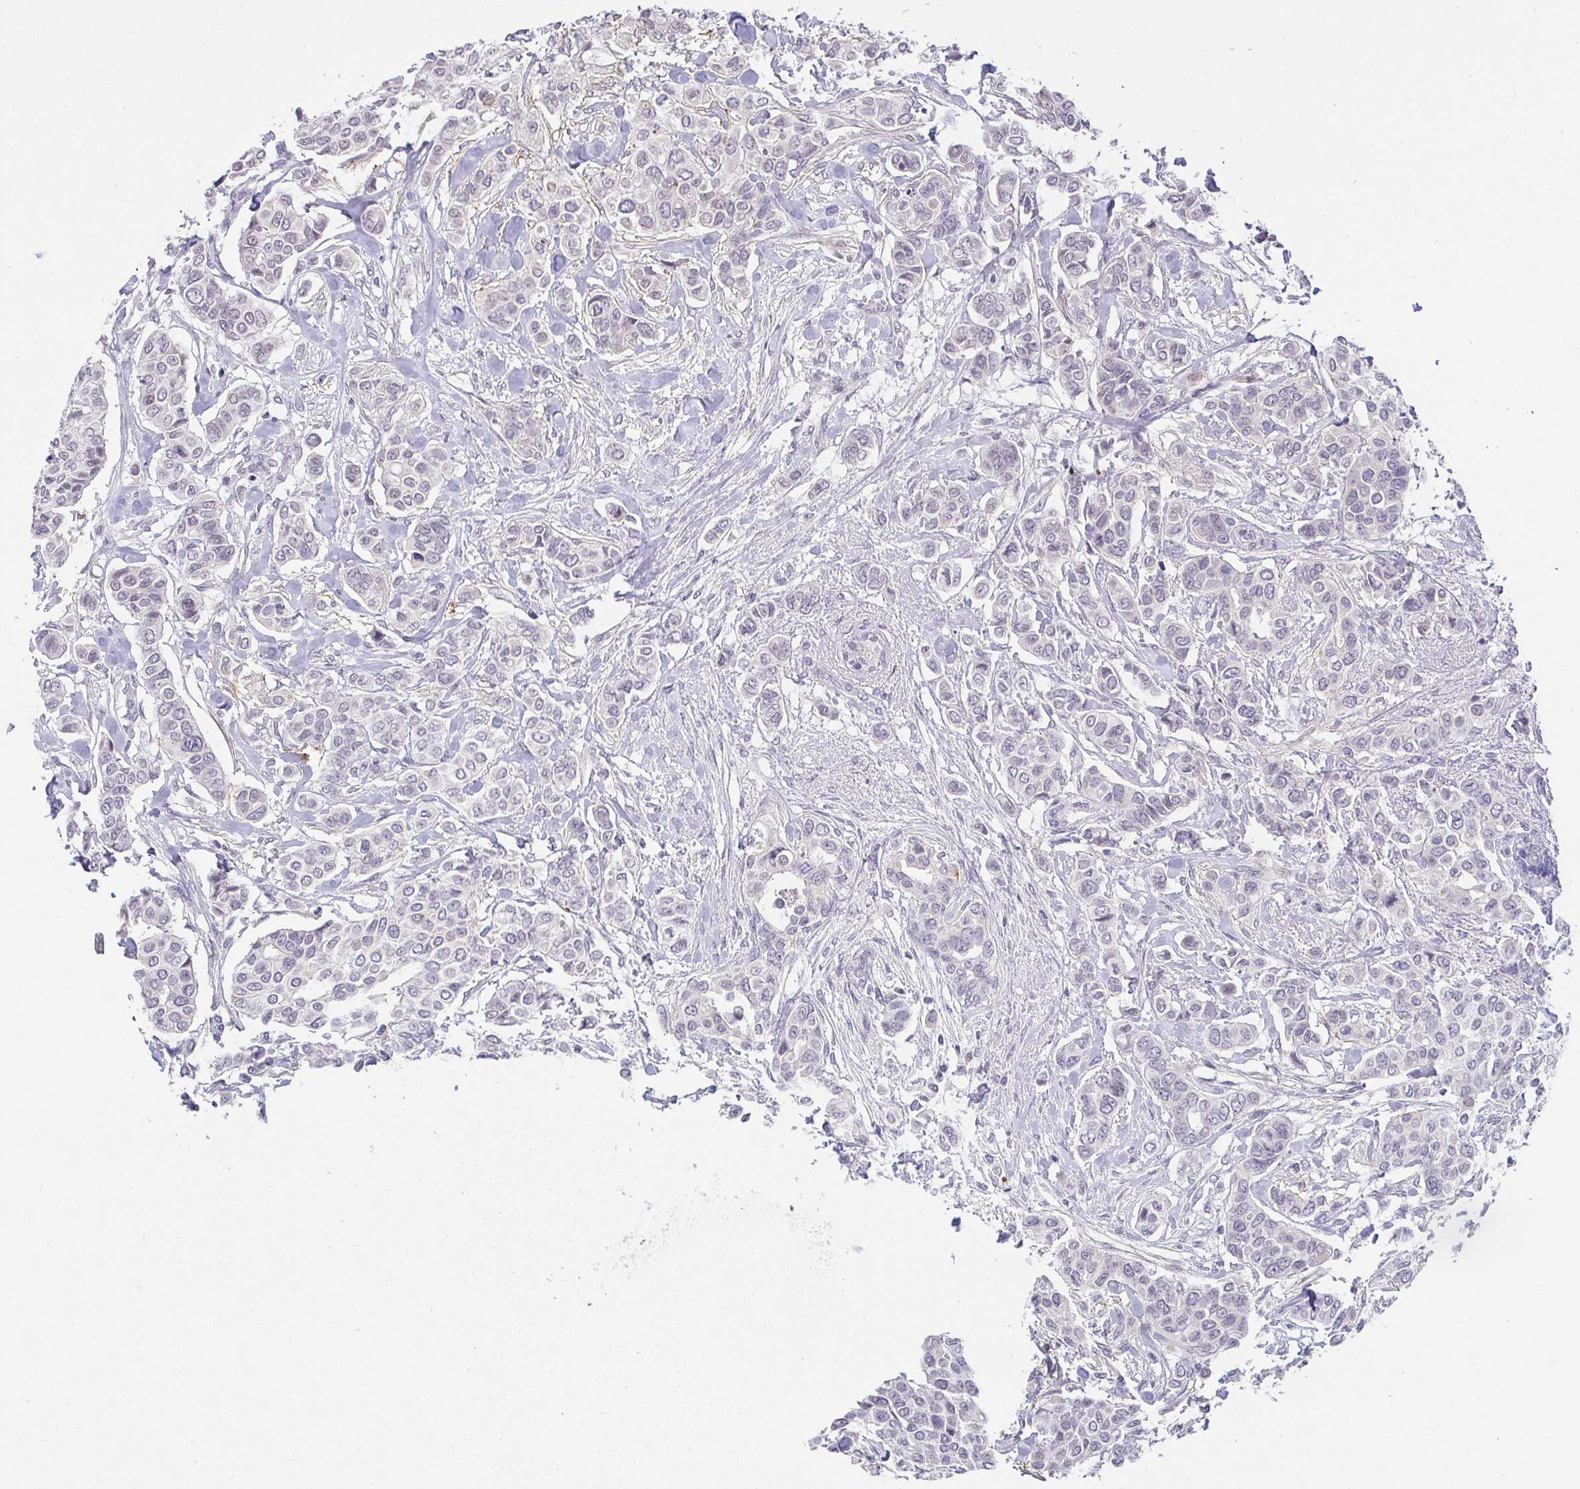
{"staining": {"intensity": "negative", "quantity": "none", "location": "none"}, "tissue": "breast cancer", "cell_type": "Tumor cells", "image_type": "cancer", "snomed": [{"axis": "morphology", "description": "Lobular carcinoma"}, {"axis": "topography", "description": "Breast"}], "caption": "Protein analysis of breast lobular carcinoma displays no significant staining in tumor cells.", "gene": "CACNA1S", "patient": {"sex": "female", "age": 51}}